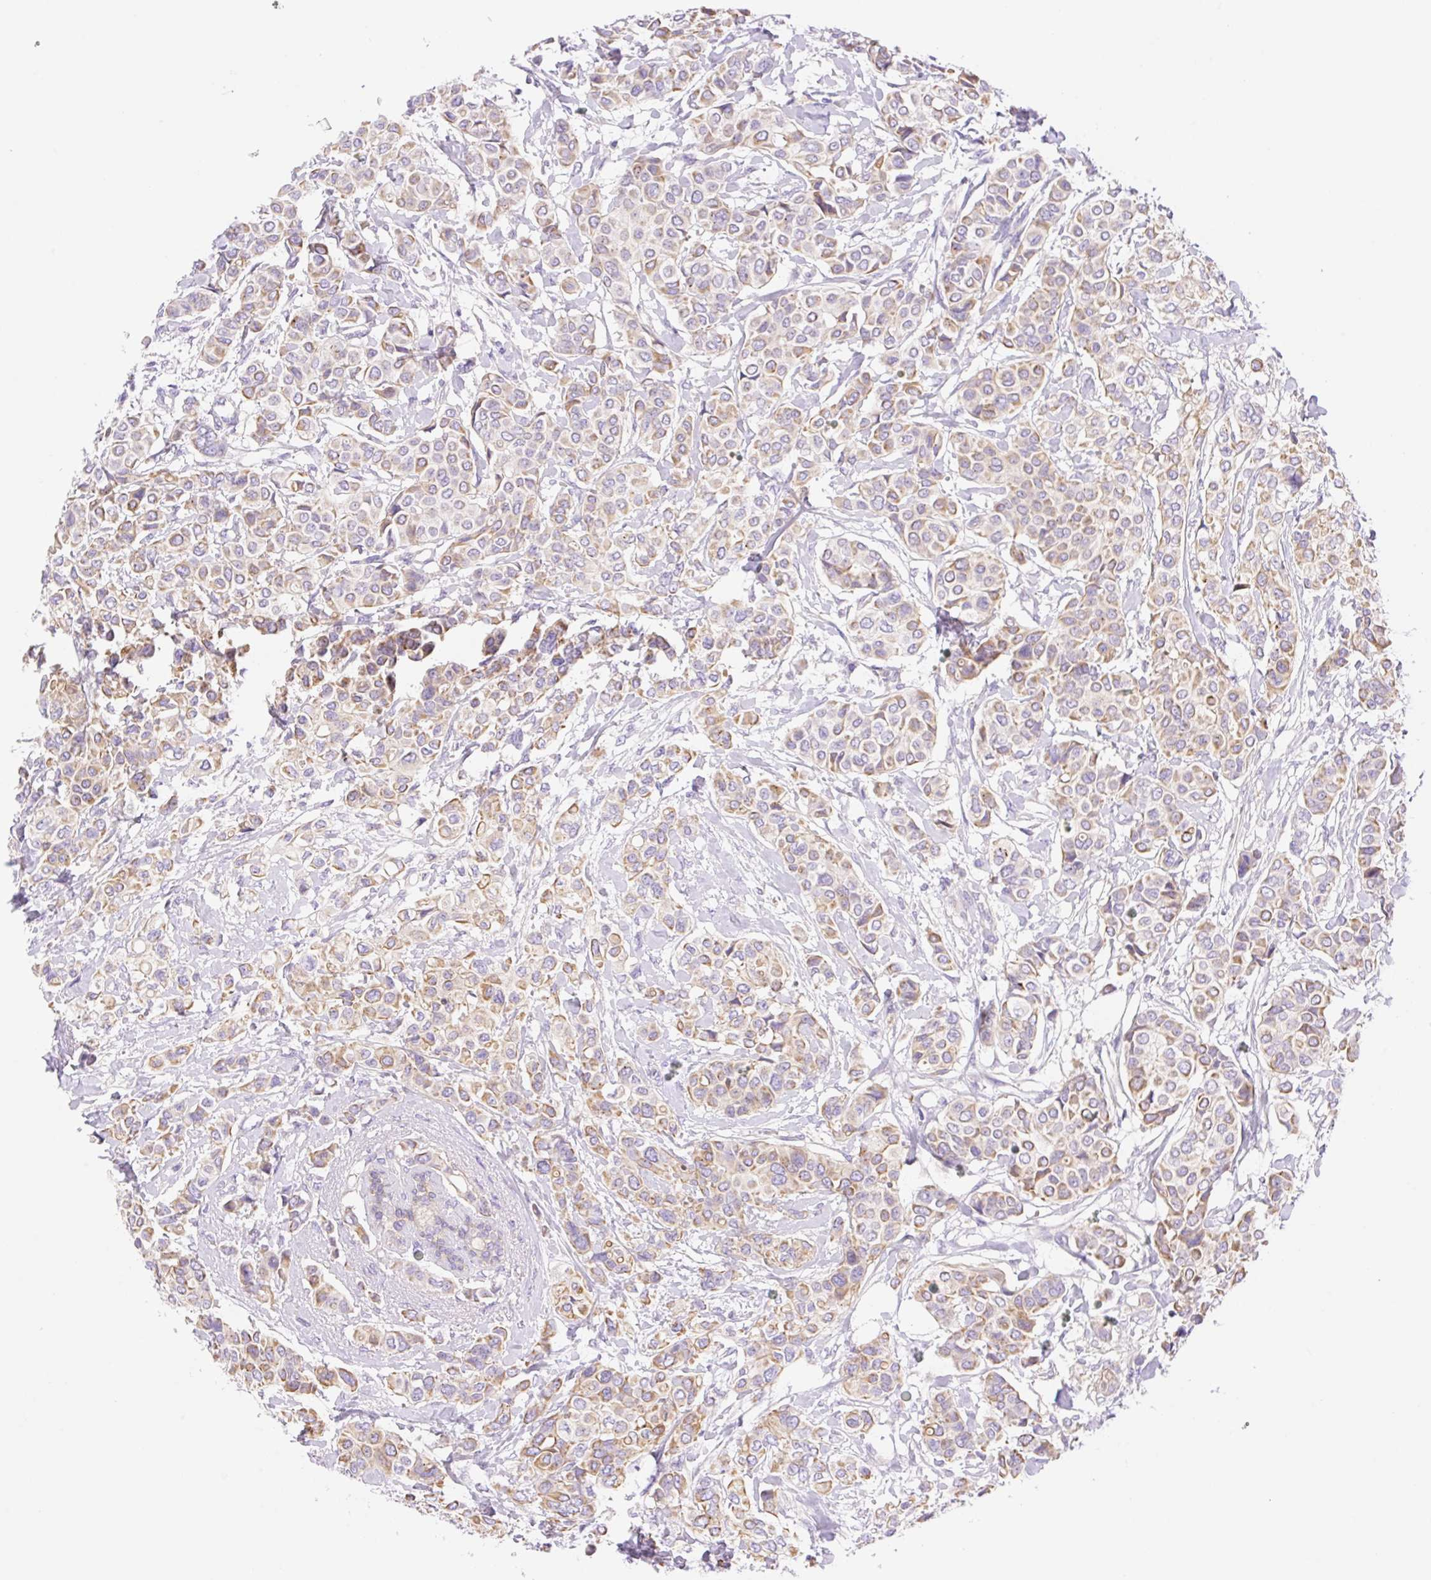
{"staining": {"intensity": "moderate", "quantity": ">75%", "location": "cytoplasmic/membranous"}, "tissue": "breast cancer", "cell_type": "Tumor cells", "image_type": "cancer", "snomed": [{"axis": "morphology", "description": "Lobular carcinoma"}, {"axis": "topography", "description": "Breast"}], "caption": "DAB immunohistochemical staining of lobular carcinoma (breast) displays moderate cytoplasmic/membranous protein staining in approximately >75% of tumor cells.", "gene": "DENND5A", "patient": {"sex": "female", "age": 51}}